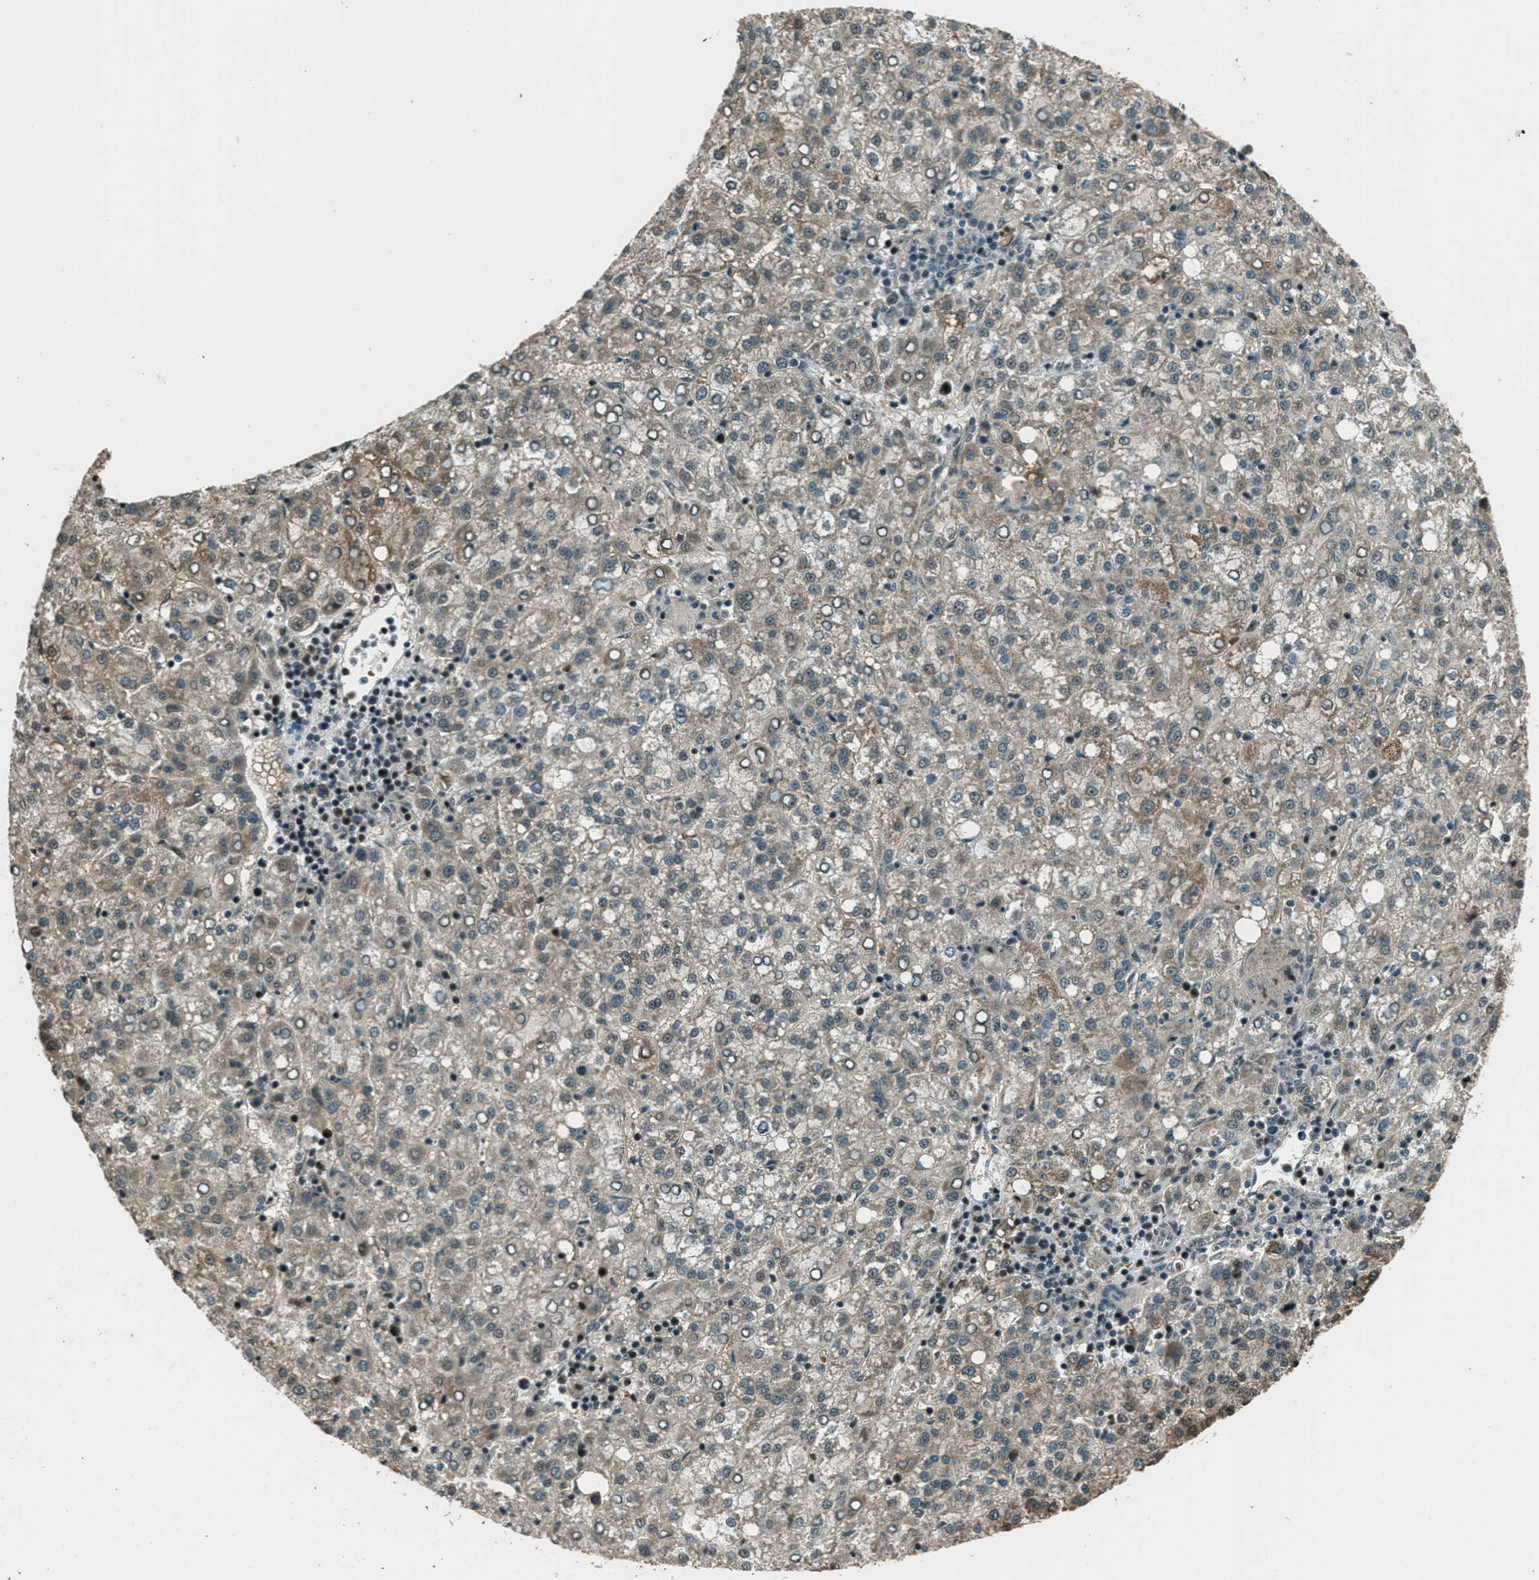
{"staining": {"intensity": "moderate", "quantity": ">75%", "location": "cytoplasmic/membranous"}, "tissue": "liver cancer", "cell_type": "Tumor cells", "image_type": "cancer", "snomed": [{"axis": "morphology", "description": "Carcinoma, Hepatocellular, NOS"}, {"axis": "topography", "description": "Liver"}], "caption": "The image demonstrates staining of hepatocellular carcinoma (liver), revealing moderate cytoplasmic/membranous protein staining (brown color) within tumor cells.", "gene": "TARDBP", "patient": {"sex": "female", "age": 58}}